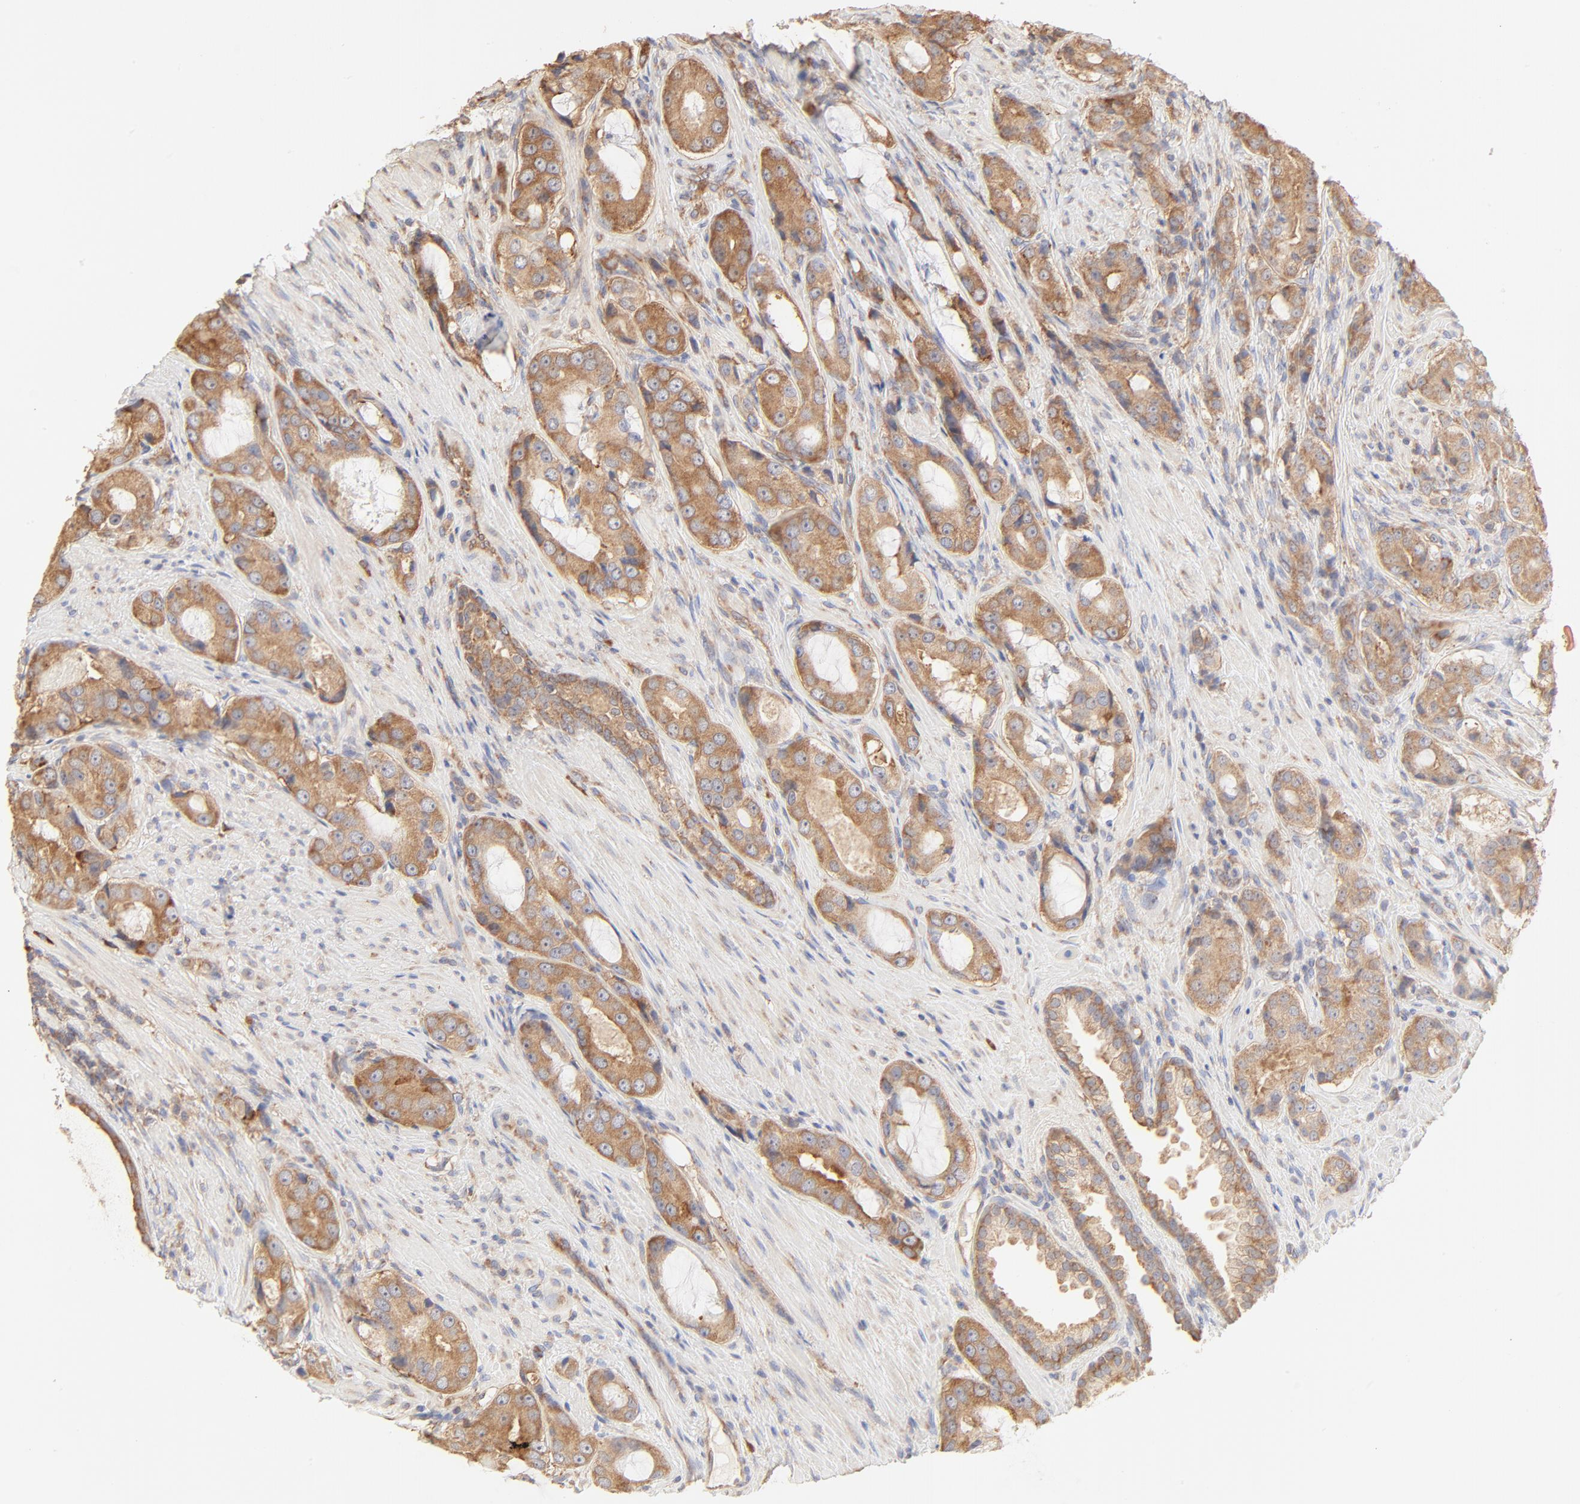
{"staining": {"intensity": "moderate", "quantity": ">75%", "location": "cytoplasmic/membranous"}, "tissue": "prostate cancer", "cell_type": "Tumor cells", "image_type": "cancer", "snomed": [{"axis": "morphology", "description": "Adenocarcinoma, High grade"}, {"axis": "topography", "description": "Prostate"}], "caption": "Prostate adenocarcinoma (high-grade) stained for a protein (brown) shows moderate cytoplasmic/membranous positive staining in about >75% of tumor cells.", "gene": "RPS20", "patient": {"sex": "male", "age": 72}}